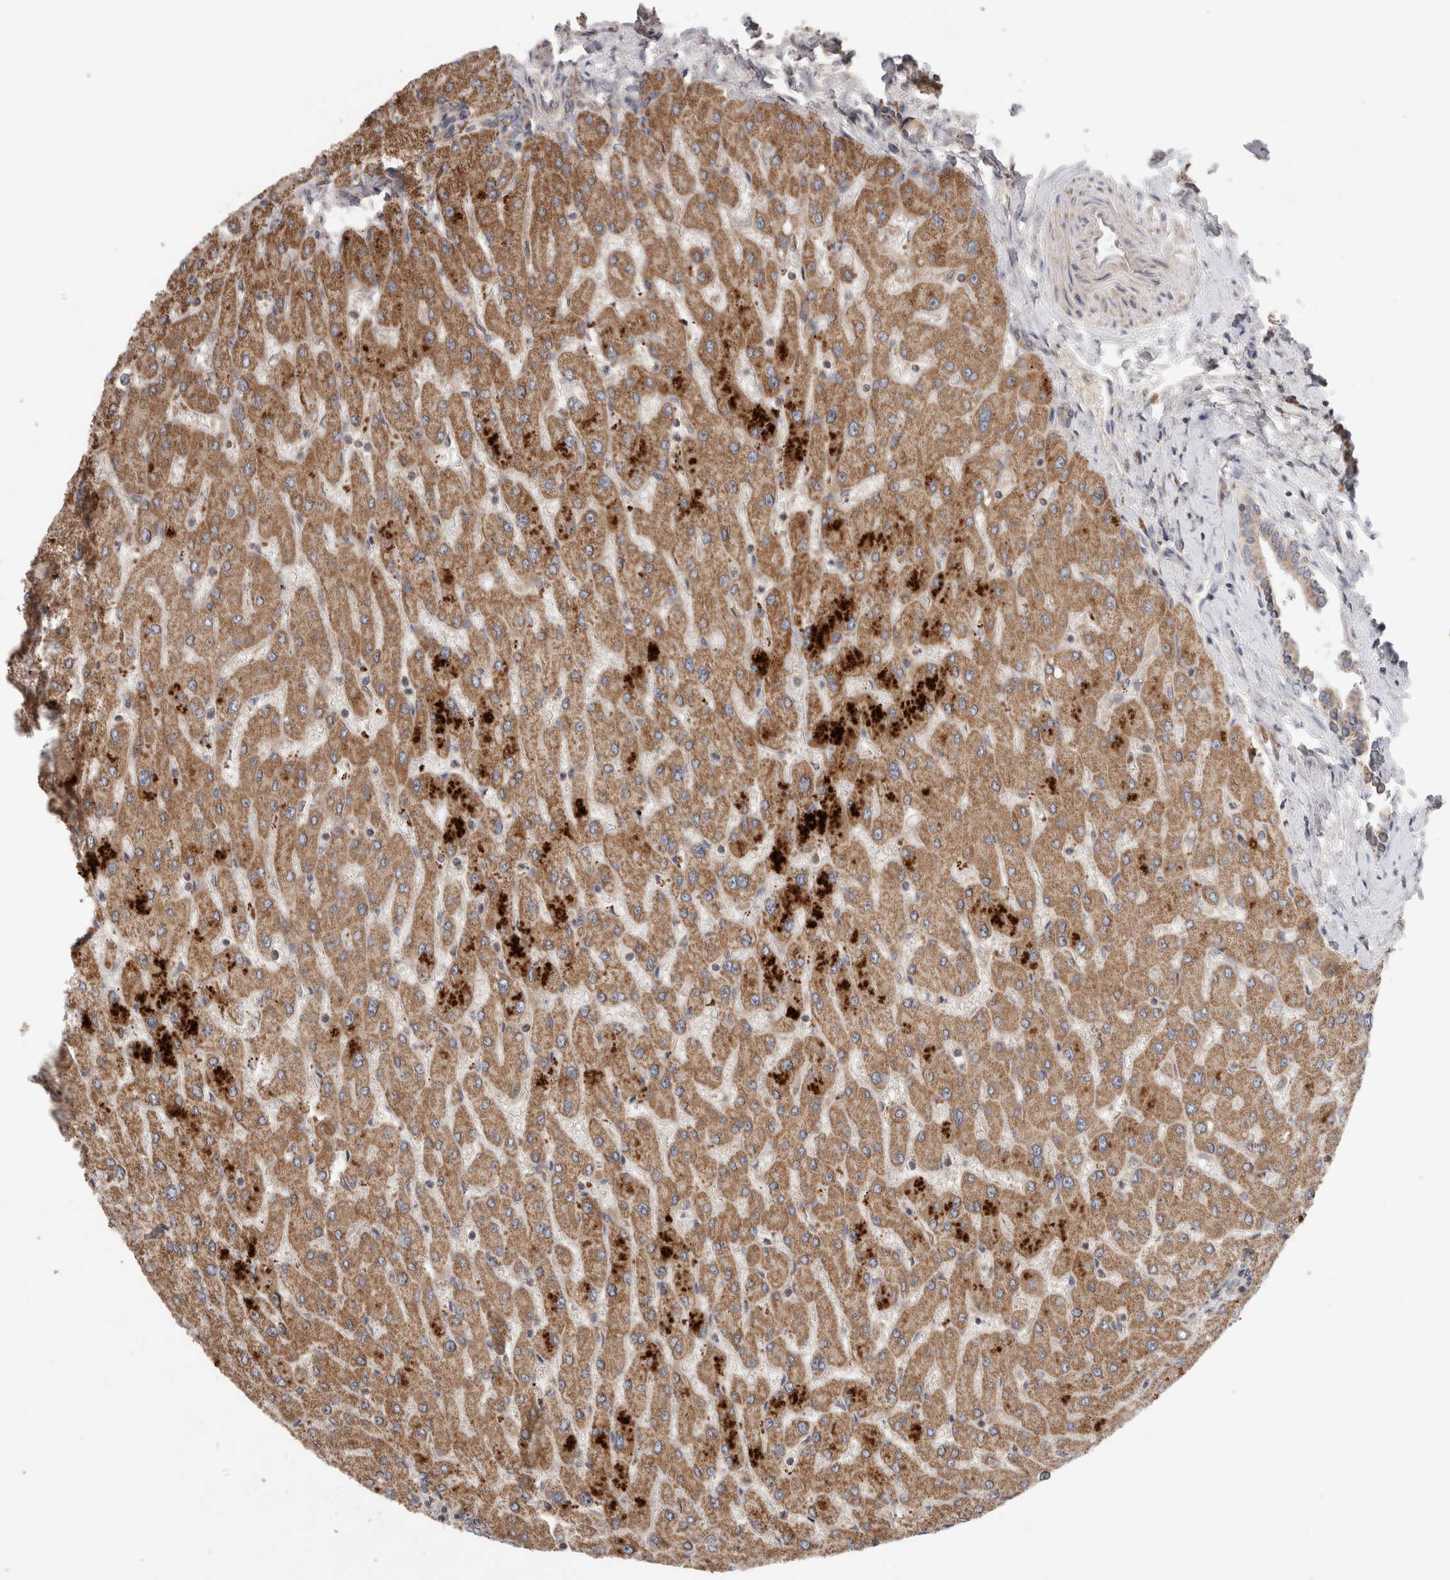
{"staining": {"intensity": "weak", "quantity": ">75%", "location": "cytoplasmic/membranous"}, "tissue": "liver", "cell_type": "Cholangiocytes", "image_type": "normal", "snomed": [{"axis": "morphology", "description": "Normal tissue, NOS"}, {"axis": "topography", "description": "Liver"}], "caption": "Liver was stained to show a protein in brown. There is low levels of weak cytoplasmic/membranous staining in about >75% of cholangiocytes. Nuclei are stained in blue.", "gene": "KIF21B", "patient": {"sex": "male", "age": 55}}